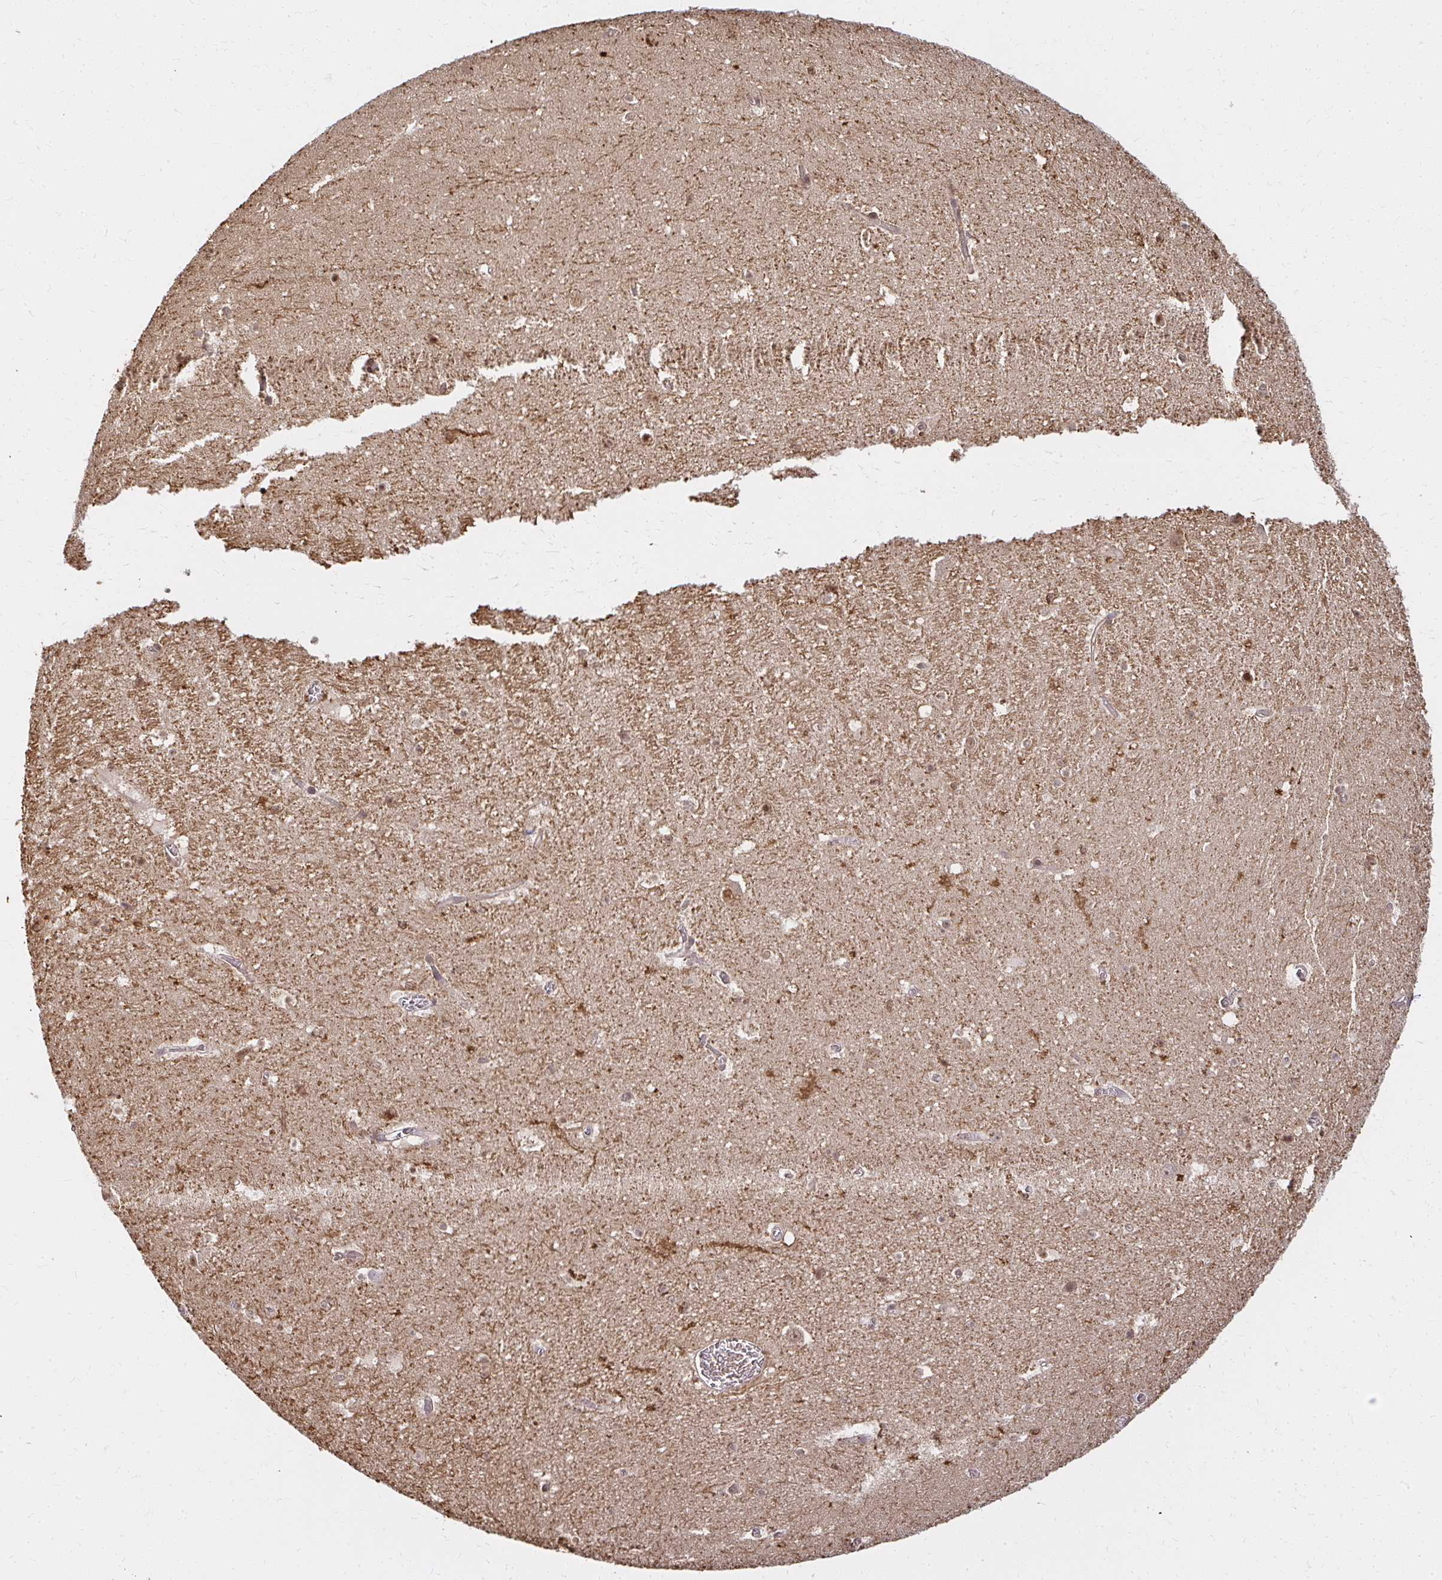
{"staining": {"intensity": "moderate", "quantity": "<25%", "location": "nuclear"}, "tissue": "hippocampus", "cell_type": "Glial cells", "image_type": "normal", "snomed": [{"axis": "morphology", "description": "Normal tissue, NOS"}, {"axis": "topography", "description": "Hippocampus"}], "caption": "Glial cells reveal low levels of moderate nuclear positivity in approximately <25% of cells in unremarkable hippocampus. The protein is shown in brown color, while the nuclei are stained blue.", "gene": "LARS2", "patient": {"sex": "female", "age": 42}}